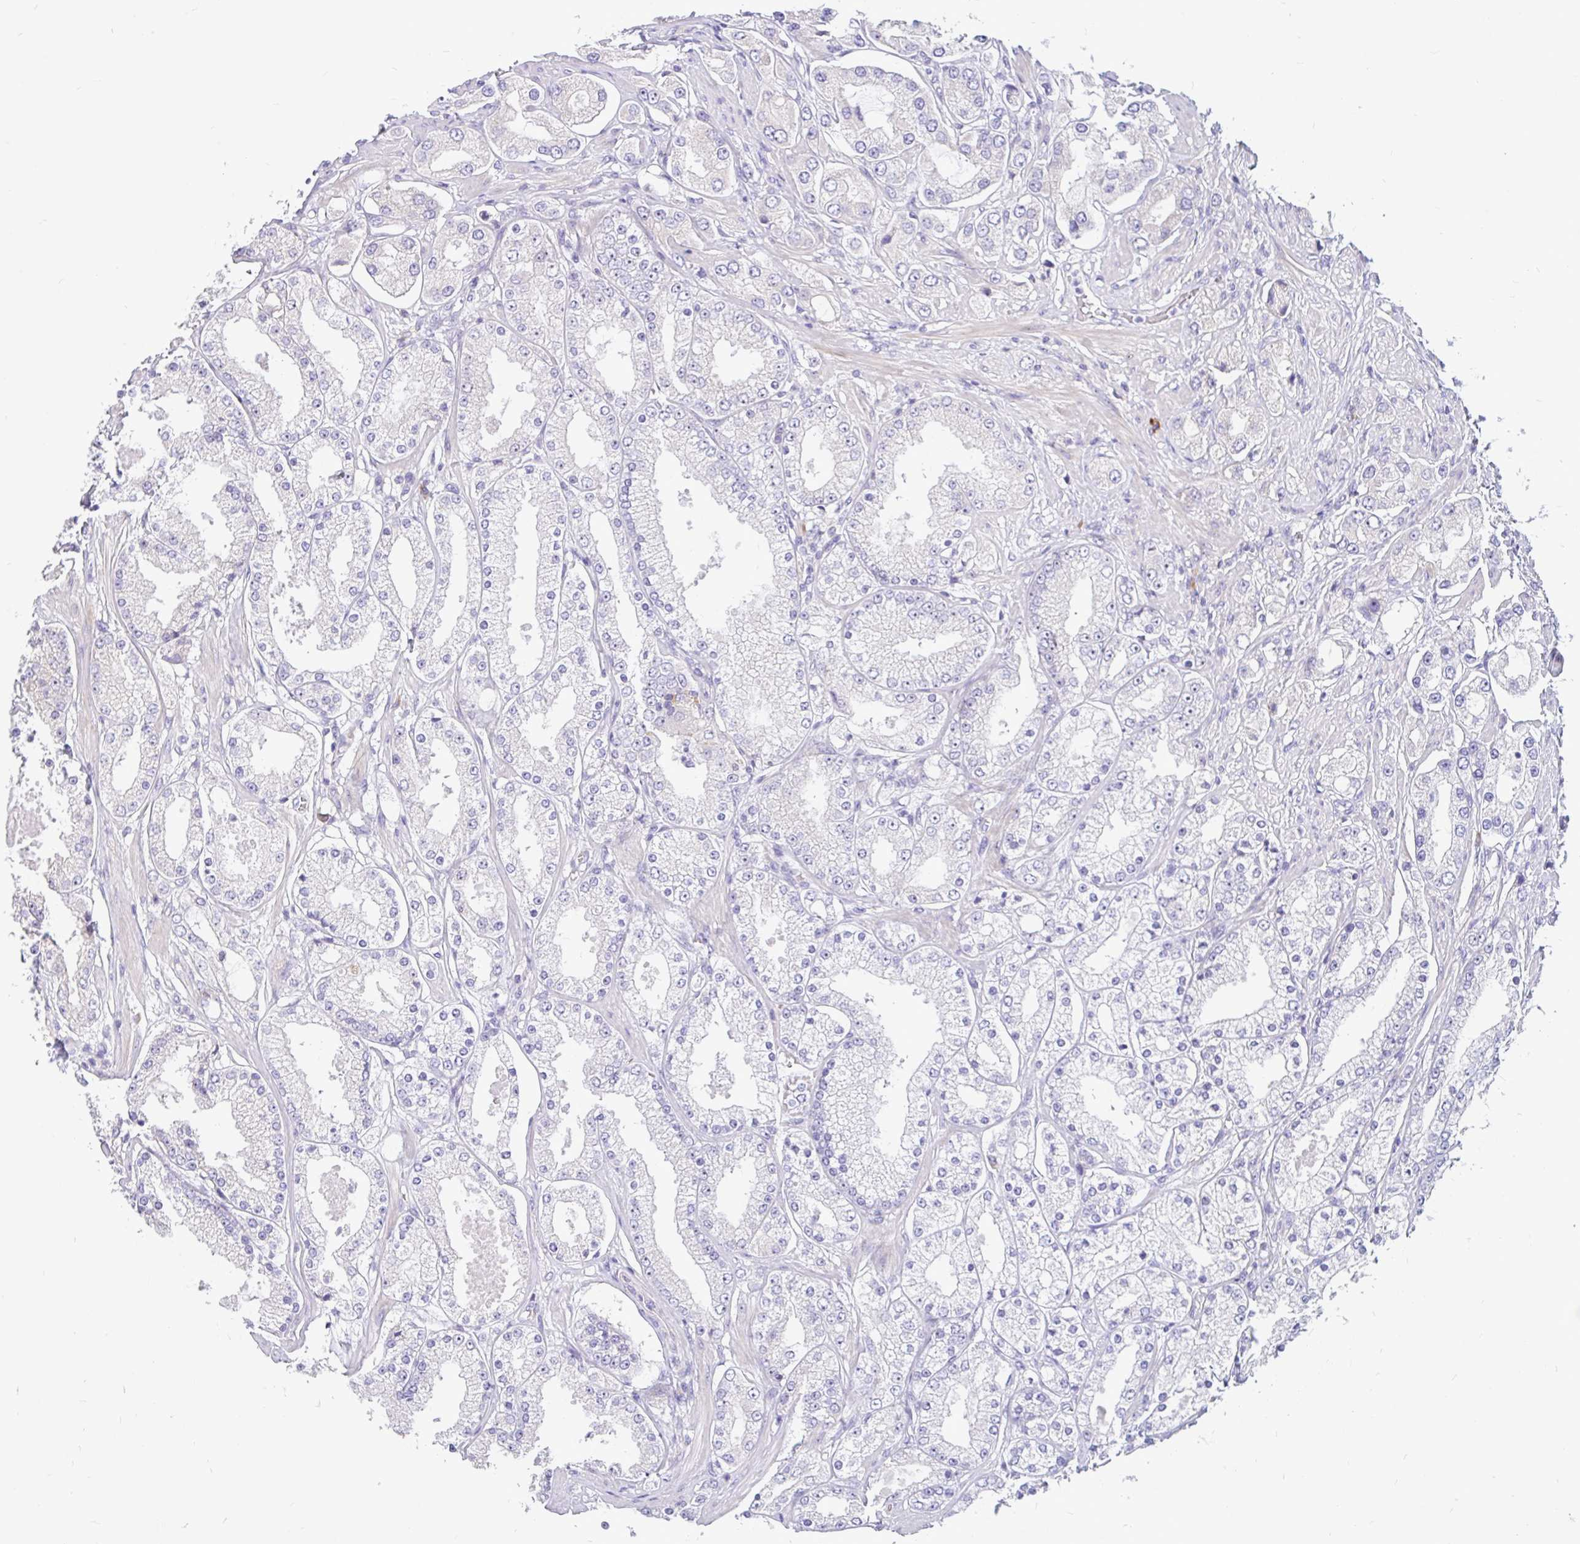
{"staining": {"intensity": "negative", "quantity": "none", "location": "none"}, "tissue": "prostate cancer", "cell_type": "Tumor cells", "image_type": "cancer", "snomed": [{"axis": "morphology", "description": "Adenocarcinoma, High grade"}, {"axis": "topography", "description": "Prostate"}], "caption": "IHC image of prostate high-grade adenocarcinoma stained for a protein (brown), which exhibits no staining in tumor cells.", "gene": "LRRC26", "patient": {"sex": "male", "age": 68}}